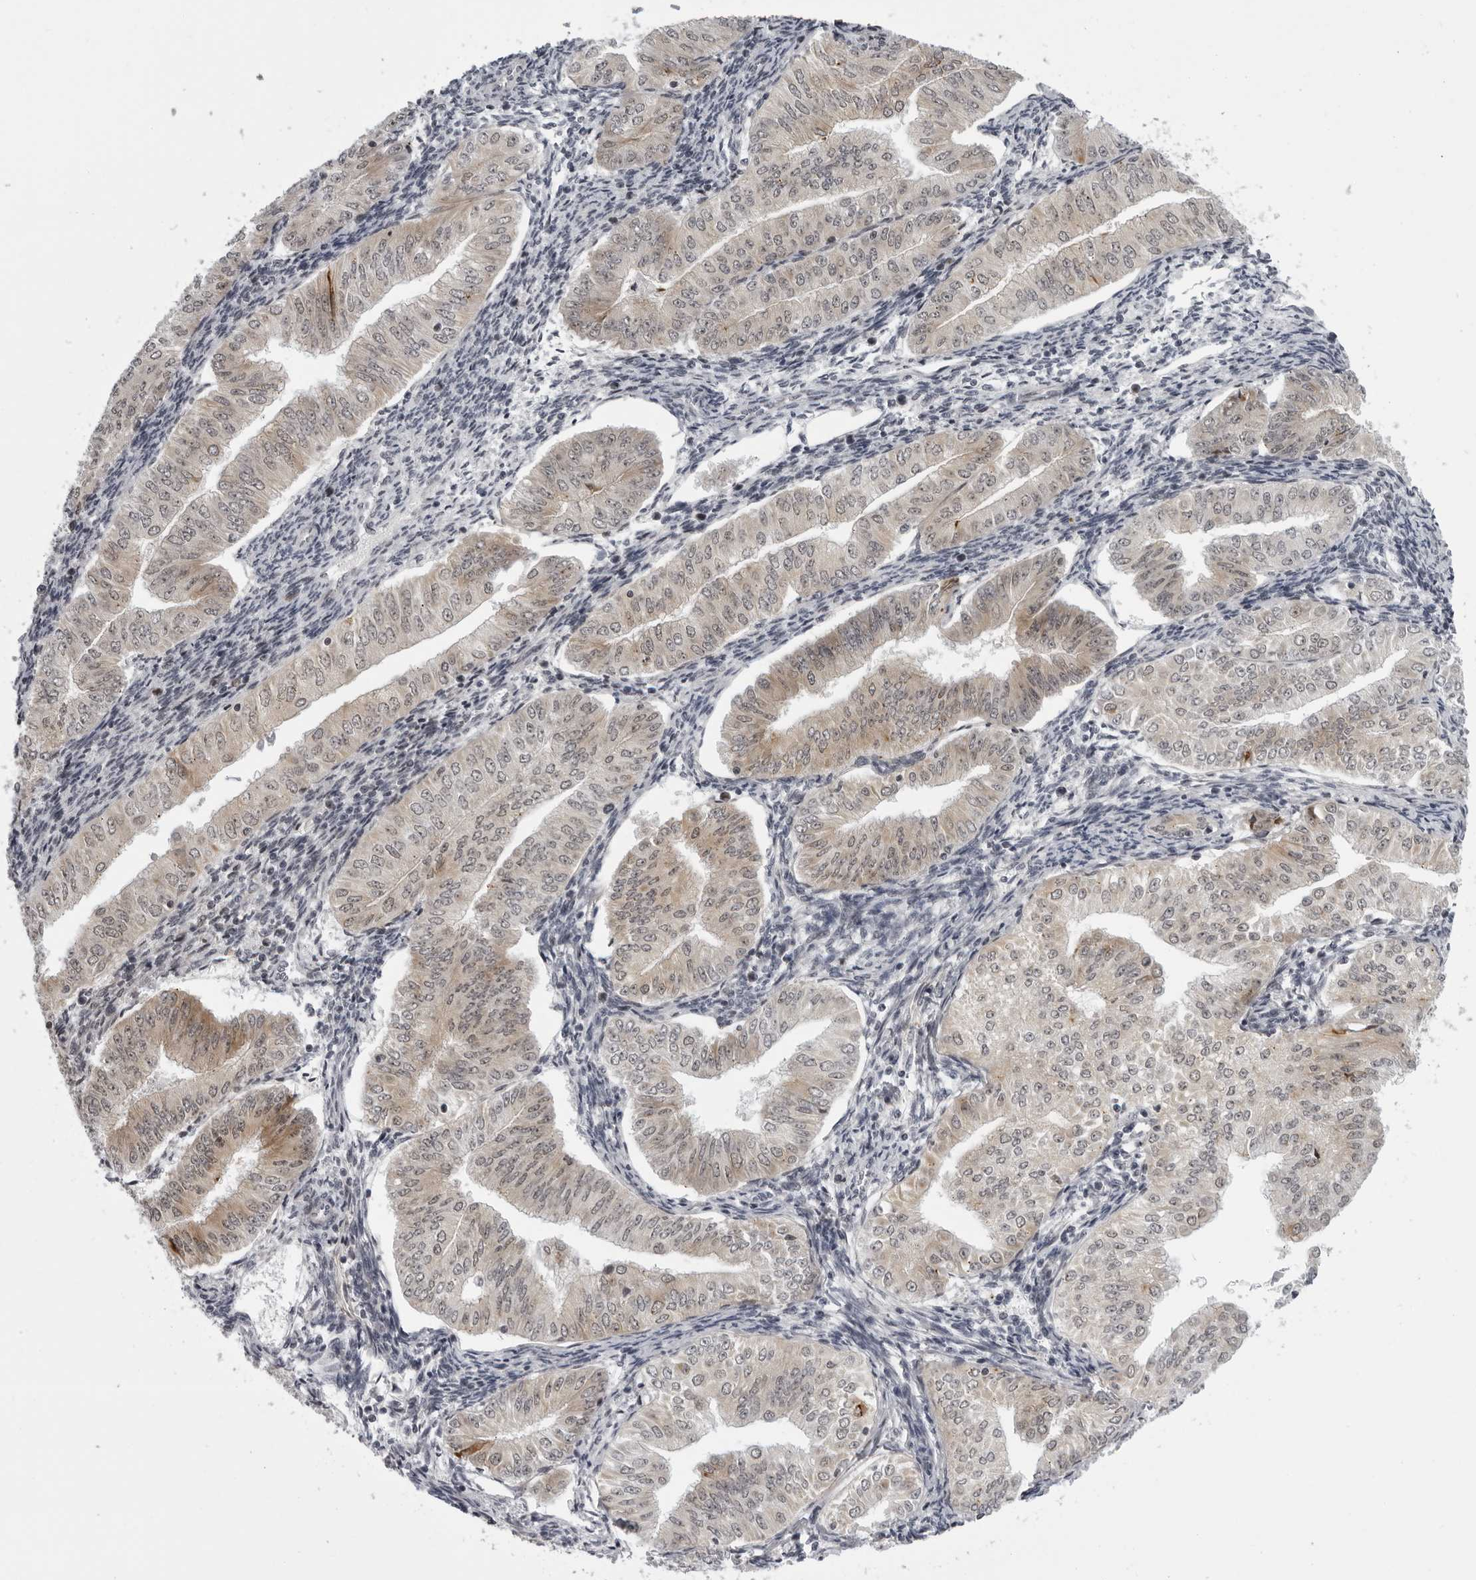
{"staining": {"intensity": "weak", "quantity": "<25%", "location": "cytoplasmic/membranous"}, "tissue": "endometrial cancer", "cell_type": "Tumor cells", "image_type": "cancer", "snomed": [{"axis": "morphology", "description": "Normal tissue, NOS"}, {"axis": "morphology", "description": "Adenocarcinoma, NOS"}, {"axis": "topography", "description": "Endometrium"}], "caption": "High power microscopy photomicrograph of an immunohistochemistry (IHC) photomicrograph of endometrial adenocarcinoma, revealing no significant staining in tumor cells.", "gene": "GCSAML", "patient": {"sex": "female", "age": 53}}